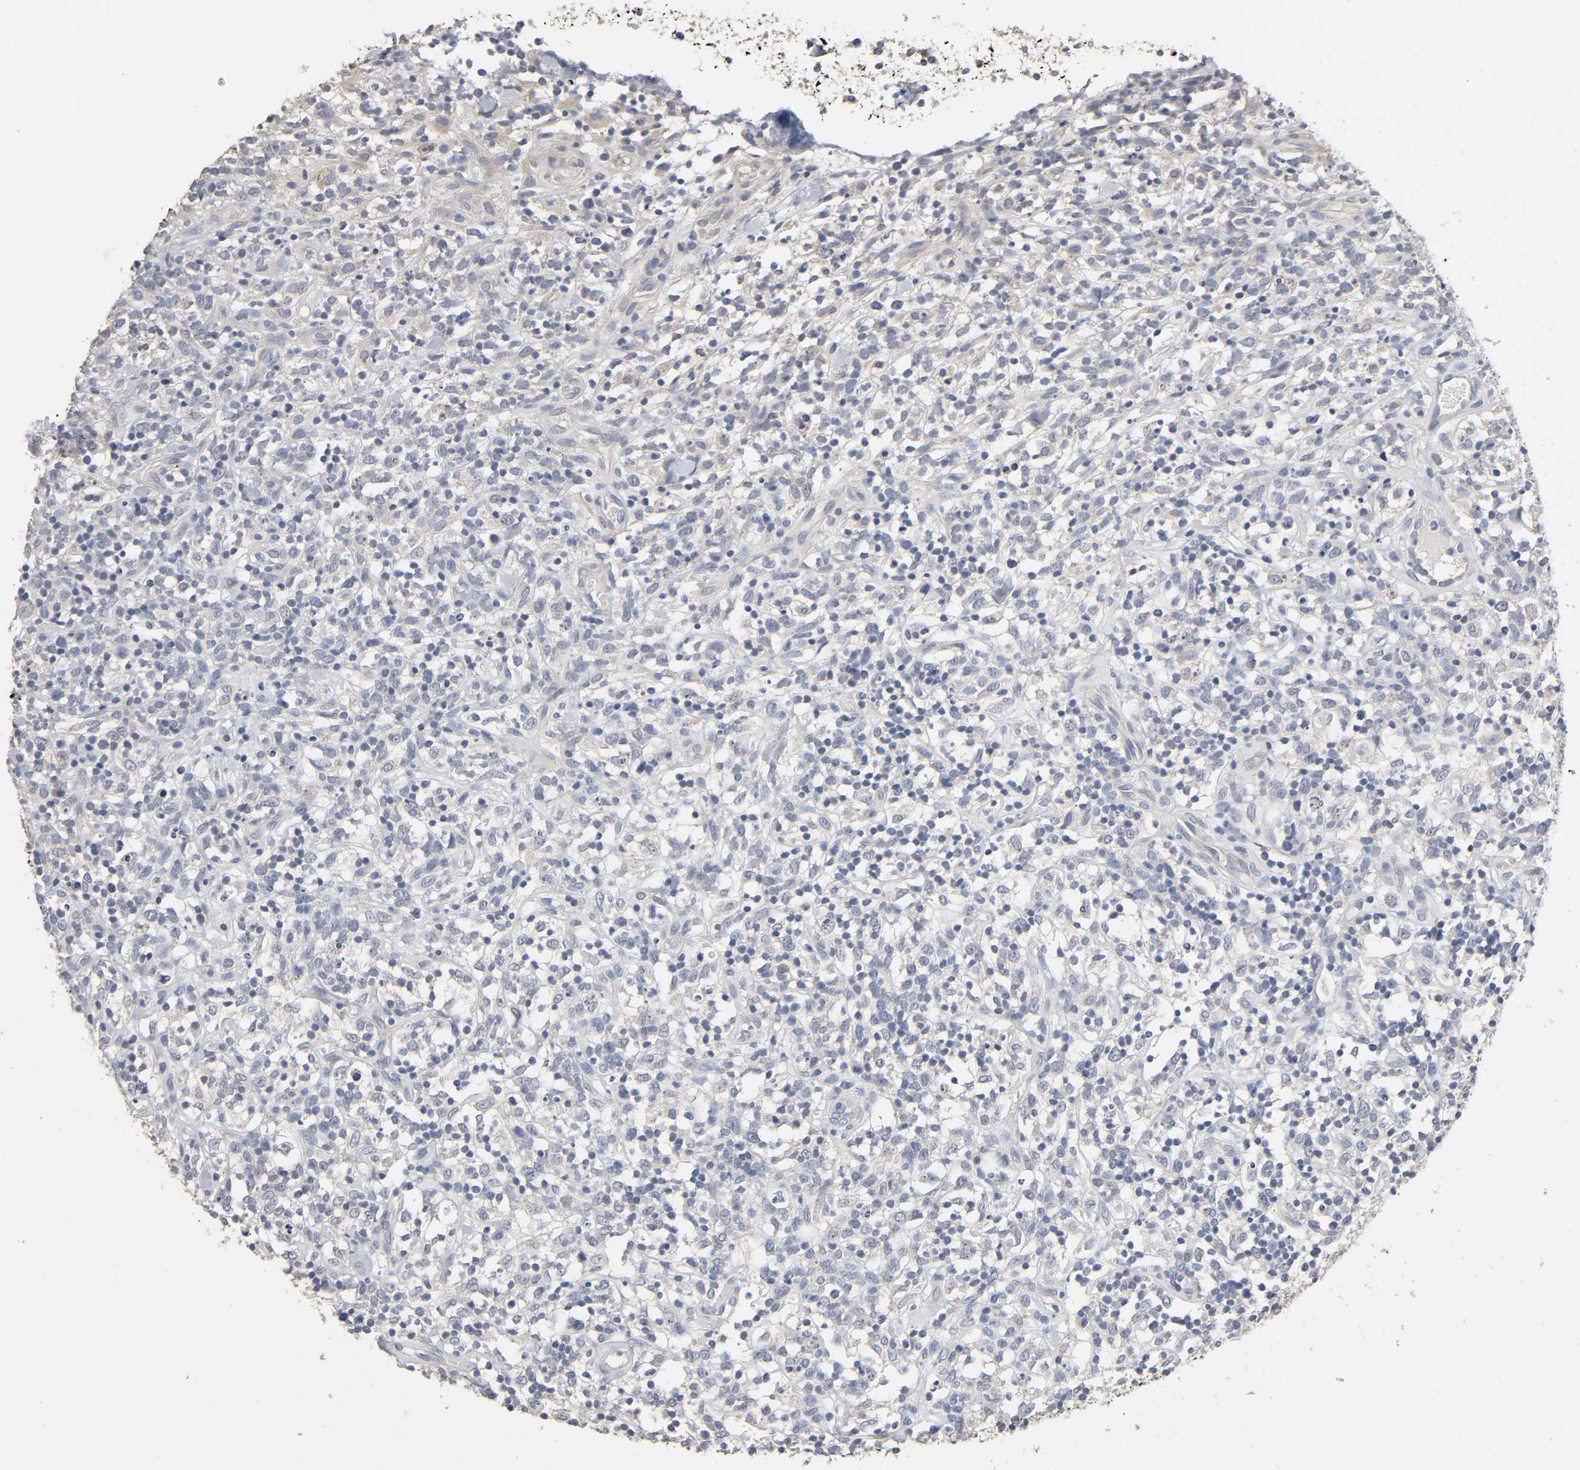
{"staining": {"intensity": "negative", "quantity": "none", "location": "none"}, "tissue": "lymphoma", "cell_type": "Tumor cells", "image_type": "cancer", "snomed": [{"axis": "morphology", "description": "Malignant lymphoma, non-Hodgkin's type, High grade"}, {"axis": "topography", "description": "Lymph node"}], "caption": "This is a histopathology image of immunohistochemistry staining of high-grade malignant lymphoma, non-Hodgkin's type, which shows no staining in tumor cells. (DAB immunohistochemistry visualized using brightfield microscopy, high magnification).", "gene": "SLC10A2", "patient": {"sex": "female", "age": 73}}